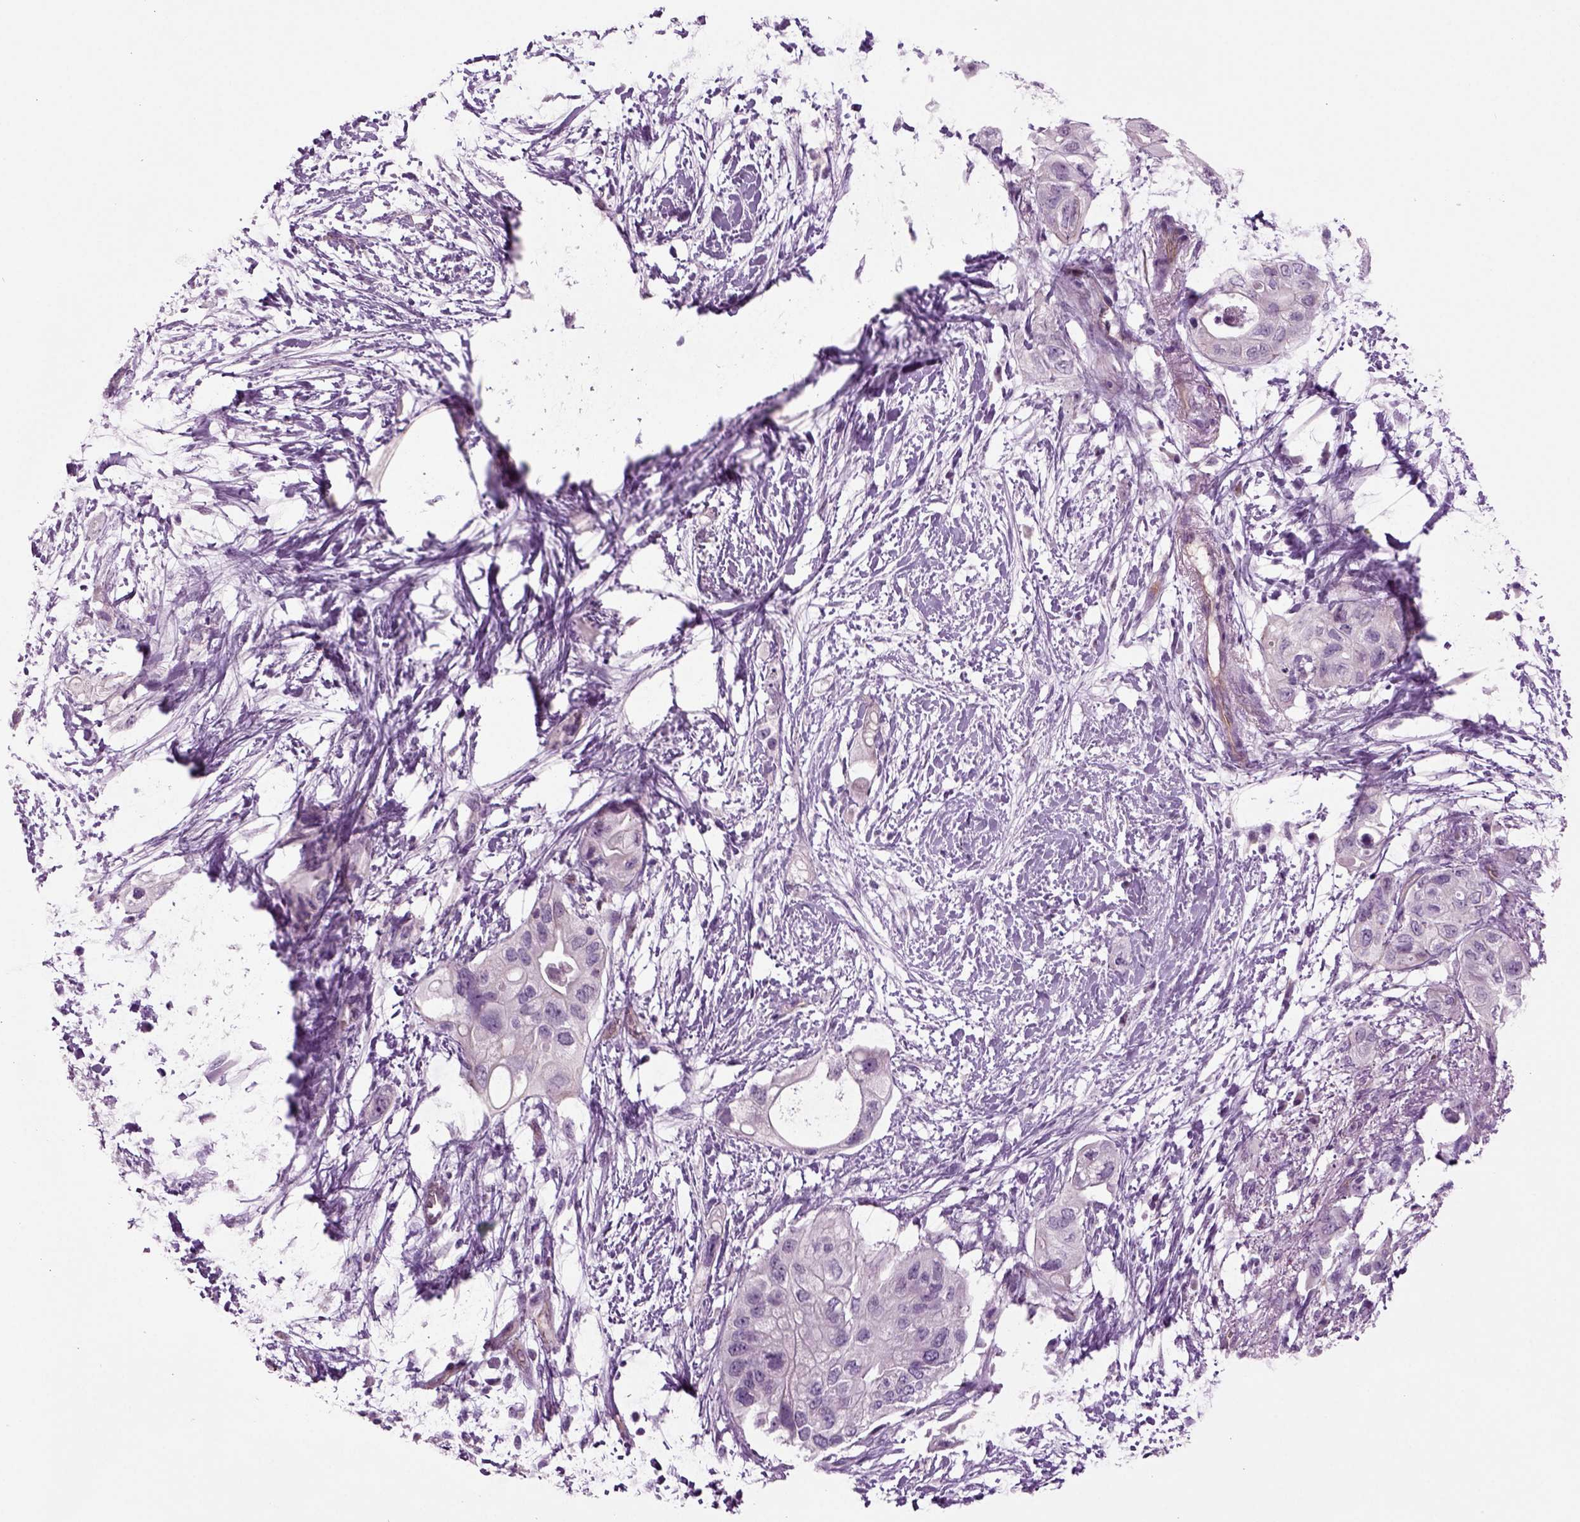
{"staining": {"intensity": "negative", "quantity": "none", "location": "none"}, "tissue": "pancreatic cancer", "cell_type": "Tumor cells", "image_type": "cancer", "snomed": [{"axis": "morphology", "description": "Adenocarcinoma, NOS"}, {"axis": "topography", "description": "Pancreas"}], "caption": "Human pancreatic cancer (adenocarcinoma) stained for a protein using immunohistochemistry reveals no expression in tumor cells.", "gene": "COL9A2", "patient": {"sex": "female", "age": 72}}